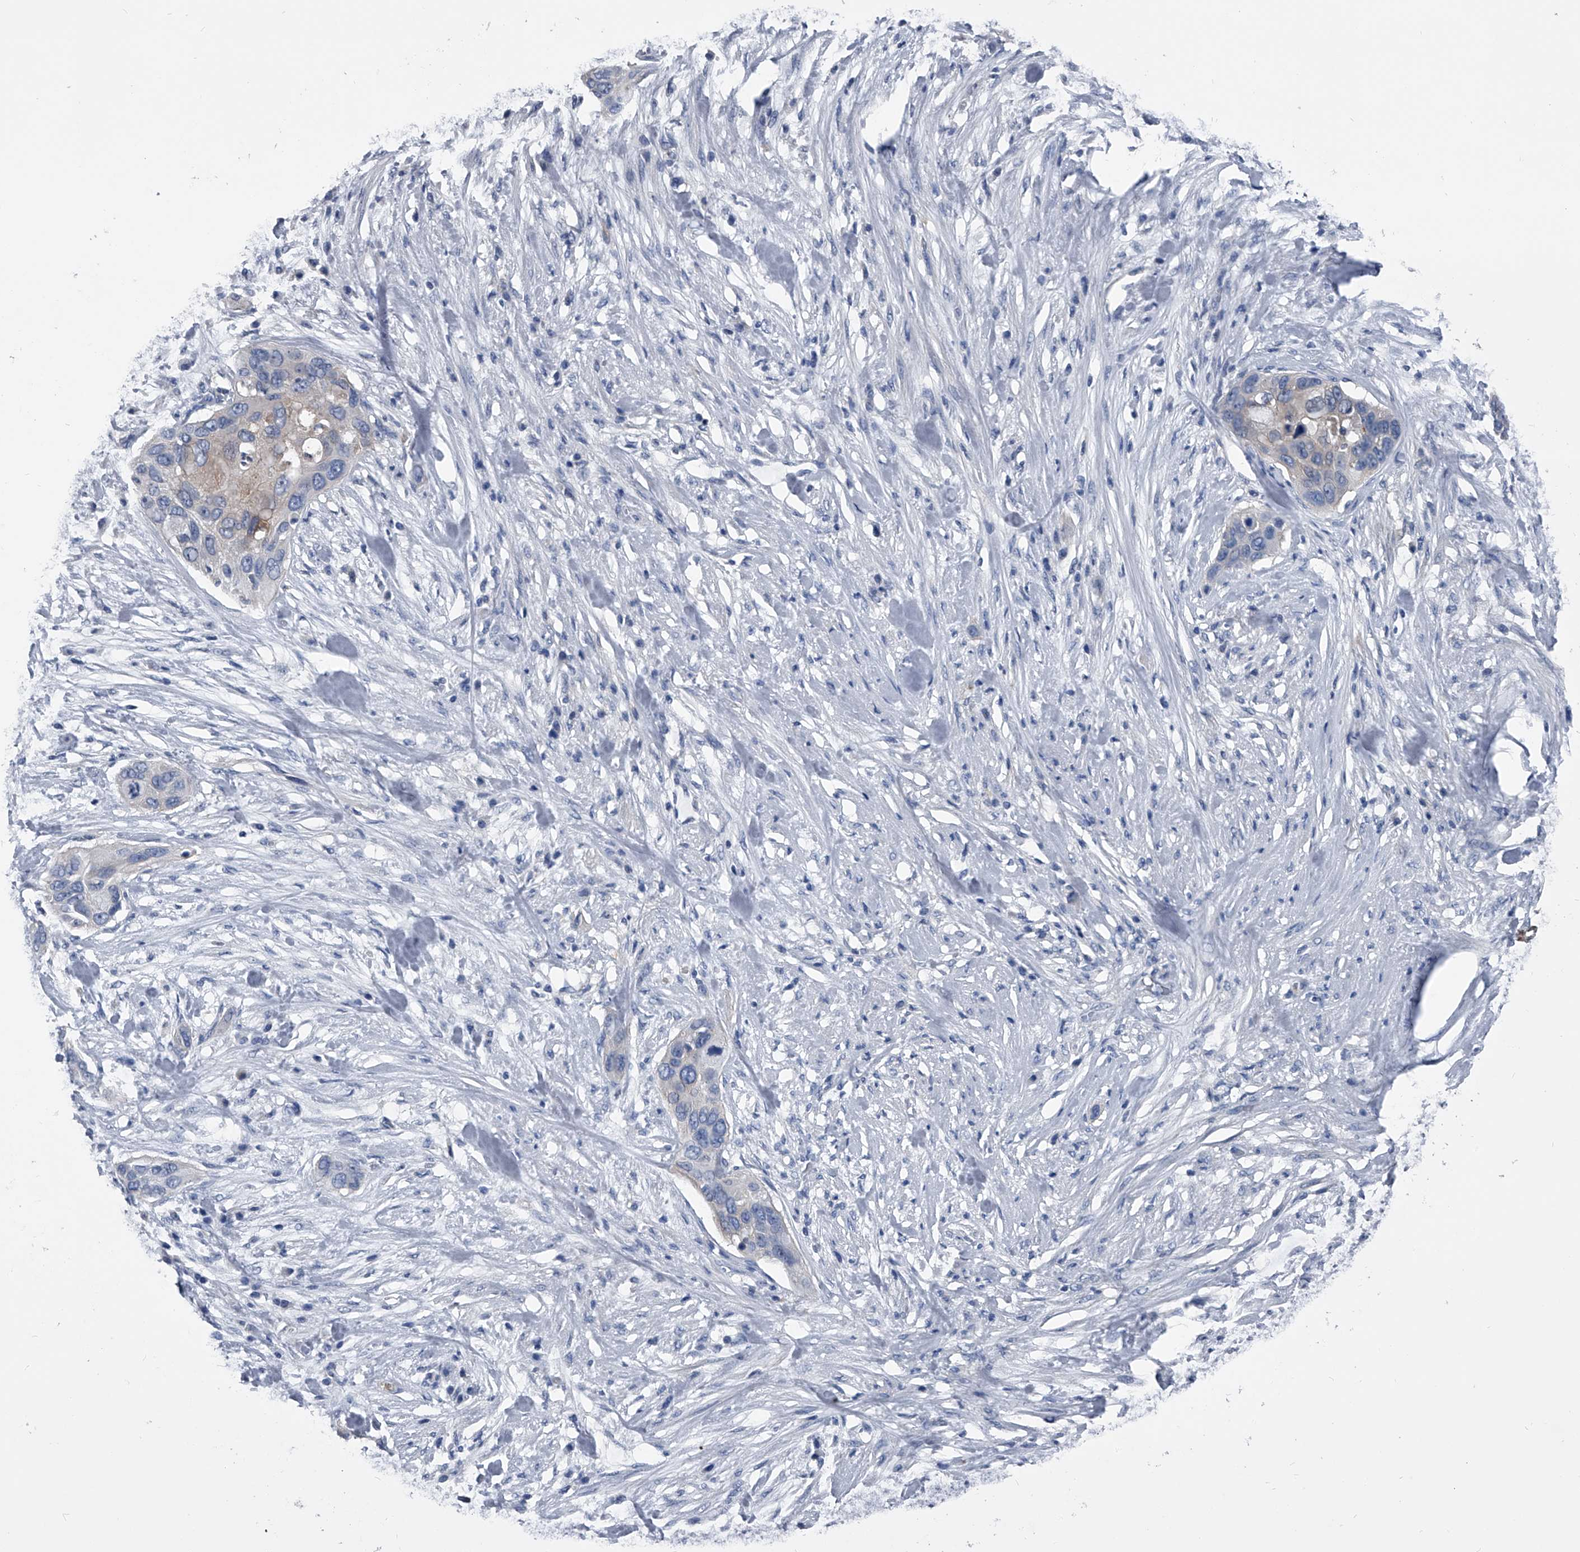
{"staining": {"intensity": "negative", "quantity": "none", "location": "none"}, "tissue": "pancreatic cancer", "cell_type": "Tumor cells", "image_type": "cancer", "snomed": [{"axis": "morphology", "description": "Adenocarcinoma, NOS"}, {"axis": "topography", "description": "Pancreas"}], "caption": "DAB immunohistochemical staining of adenocarcinoma (pancreatic) exhibits no significant expression in tumor cells. (Immunohistochemistry (ihc), brightfield microscopy, high magnification).", "gene": "KIF13A", "patient": {"sex": "female", "age": 60}}